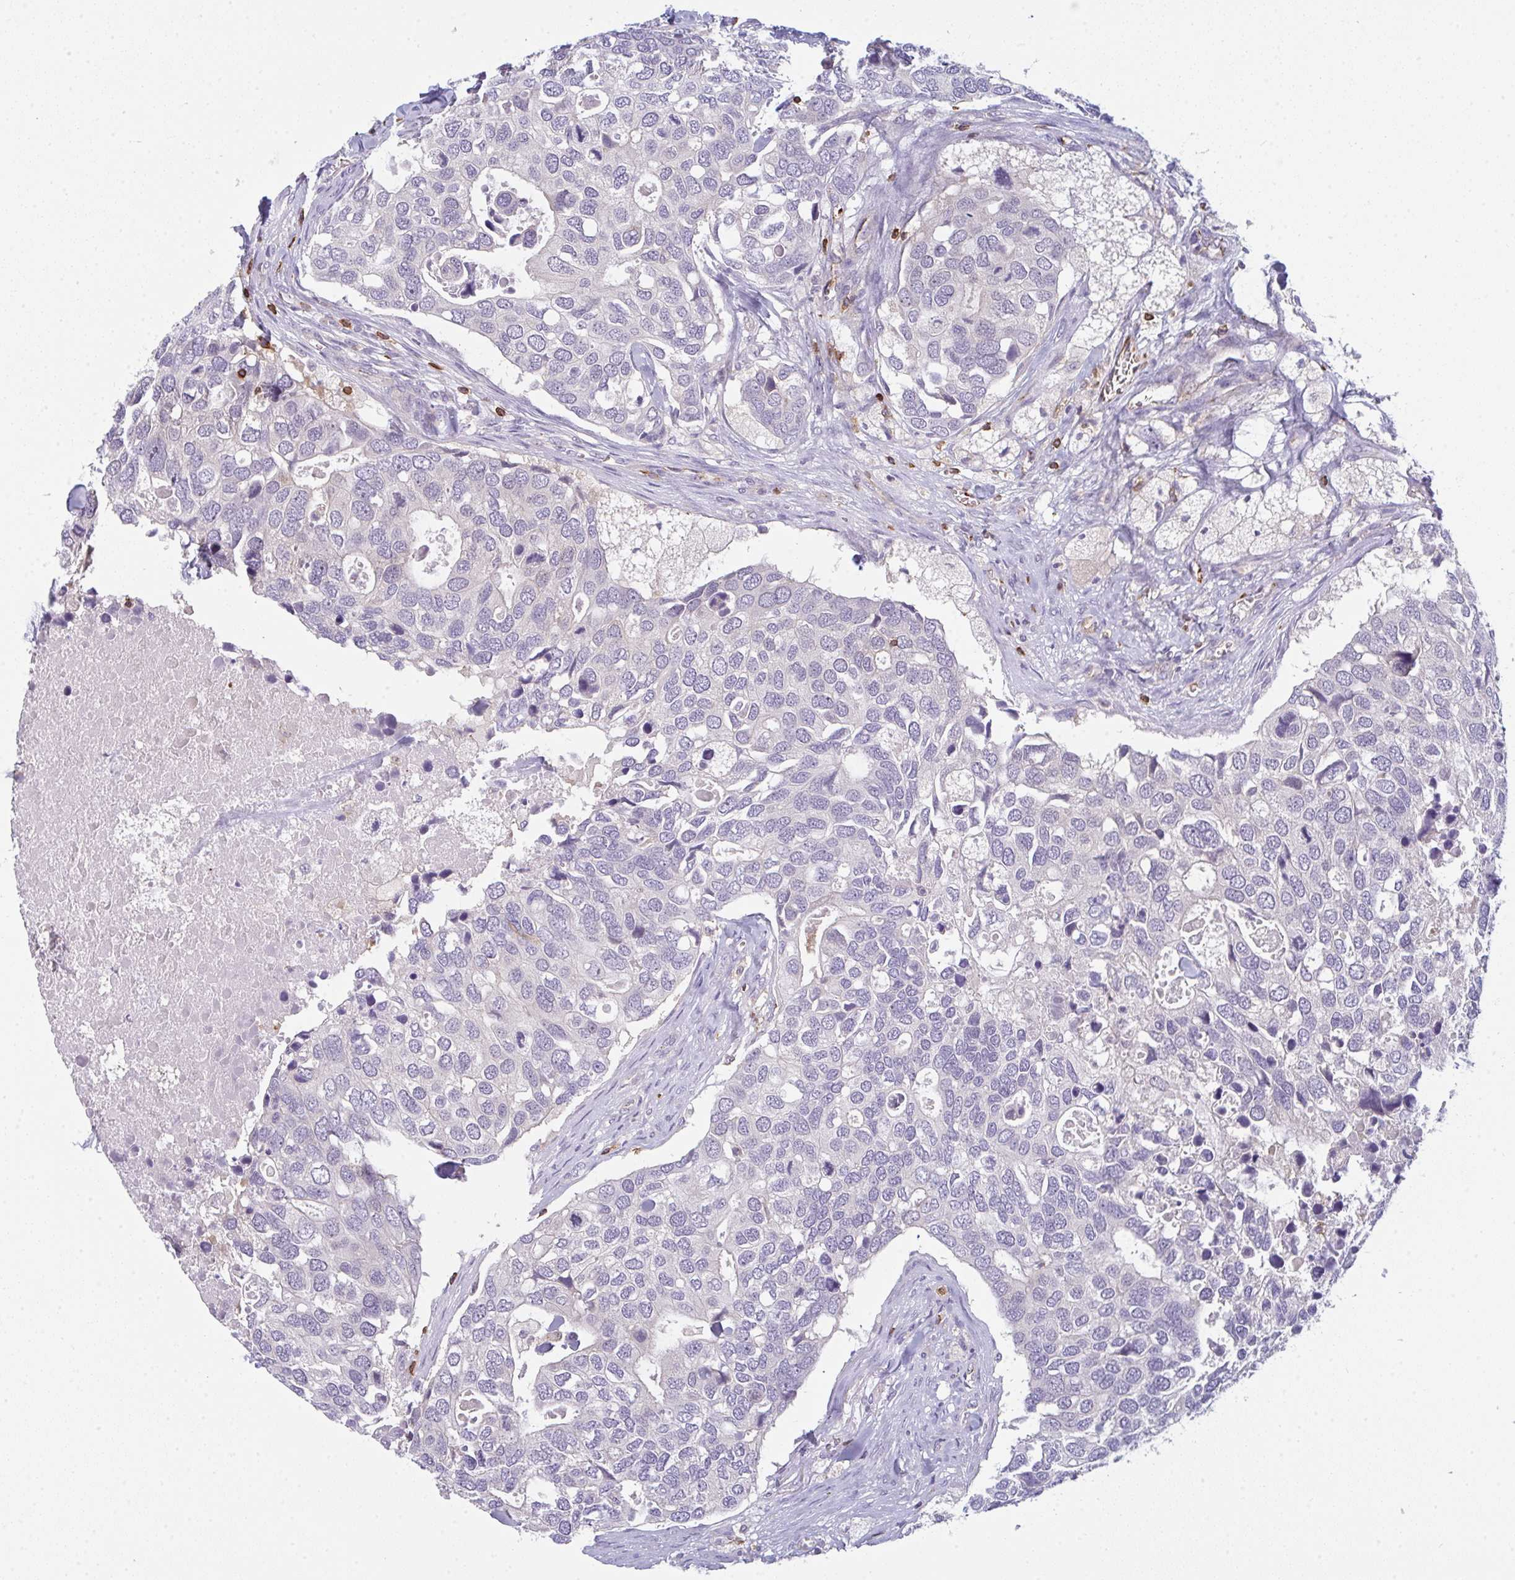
{"staining": {"intensity": "negative", "quantity": "none", "location": "none"}, "tissue": "breast cancer", "cell_type": "Tumor cells", "image_type": "cancer", "snomed": [{"axis": "morphology", "description": "Duct carcinoma"}, {"axis": "topography", "description": "Breast"}], "caption": "A photomicrograph of human breast infiltrating ductal carcinoma is negative for staining in tumor cells.", "gene": "CD80", "patient": {"sex": "female", "age": 83}}